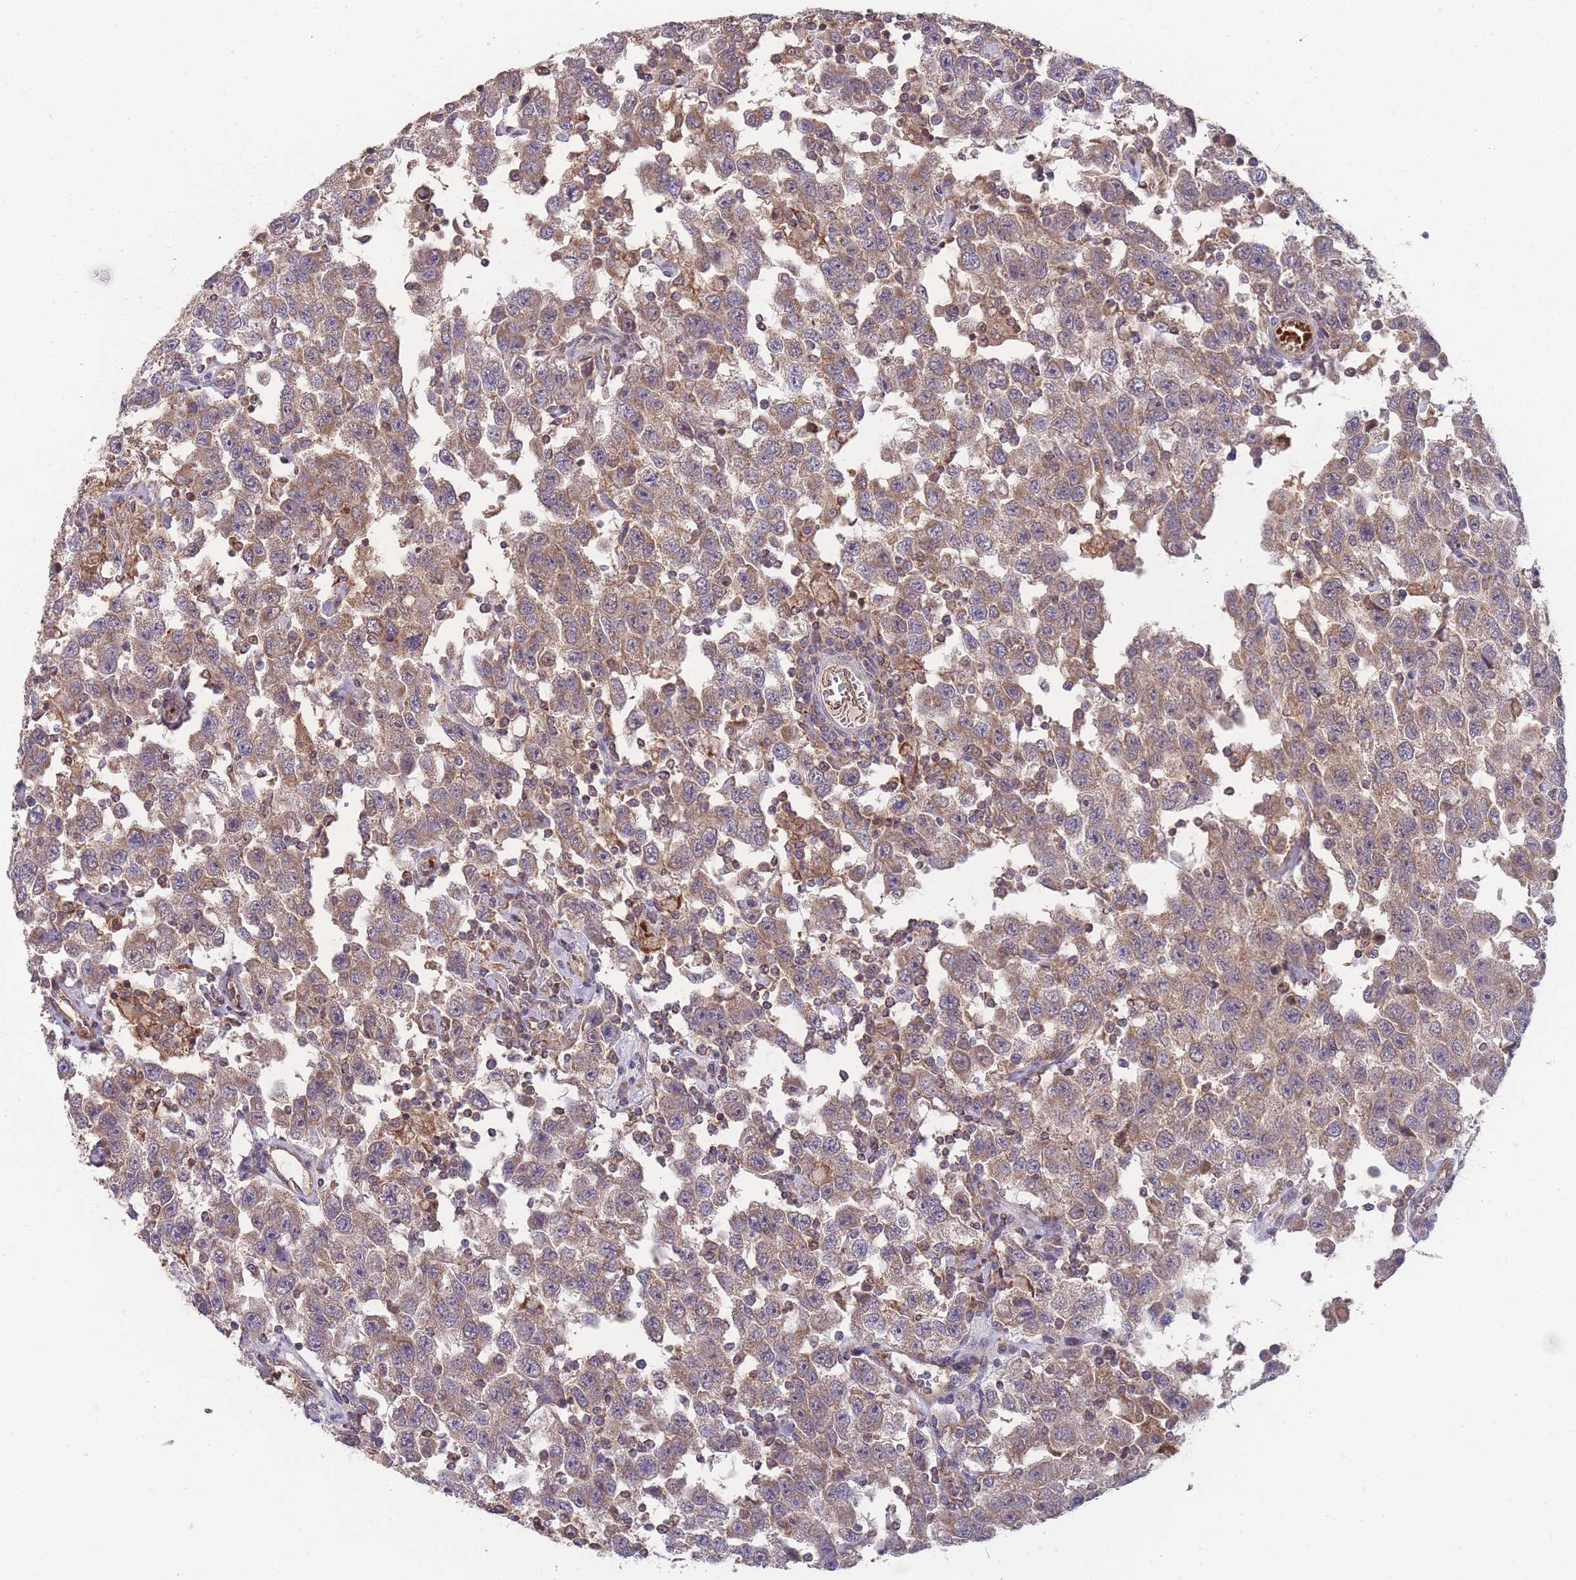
{"staining": {"intensity": "weak", "quantity": ">75%", "location": "cytoplasmic/membranous"}, "tissue": "testis cancer", "cell_type": "Tumor cells", "image_type": "cancer", "snomed": [{"axis": "morphology", "description": "Seminoma, NOS"}, {"axis": "topography", "description": "Testis"}], "caption": "A brown stain shows weak cytoplasmic/membranous staining of a protein in testis cancer (seminoma) tumor cells.", "gene": "SLC35B4", "patient": {"sex": "male", "age": 41}}